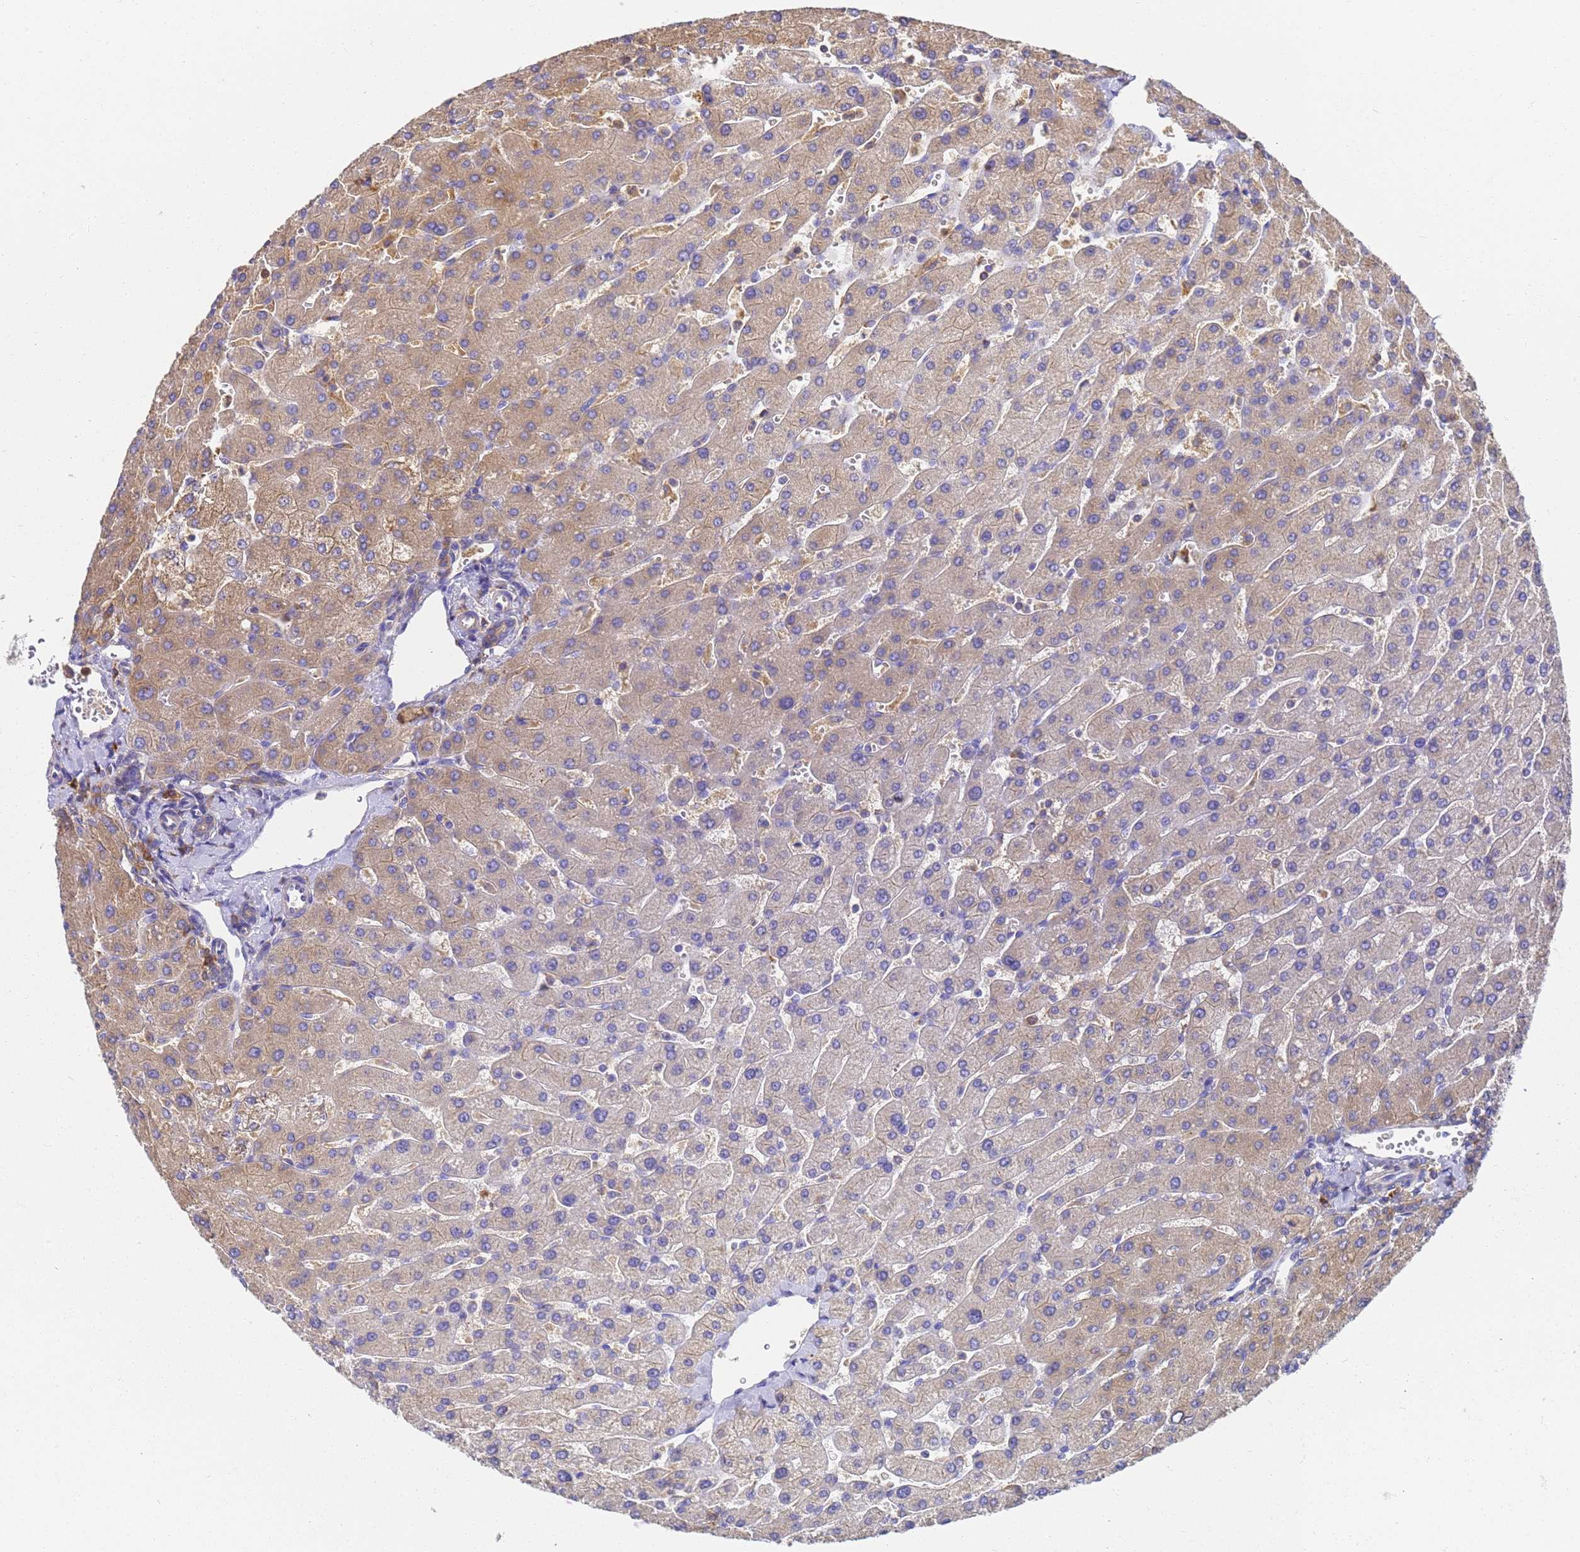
{"staining": {"intensity": "weak", "quantity": ">75%", "location": "cytoplasmic/membranous"}, "tissue": "liver", "cell_type": "Cholangiocytes", "image_type": "normal", "snomed": [{"axis": "morphology", "description": "Normal tissue, NOS"}, {"axis": "topography", "description": "Liver"}], "caption": "A high-resolution micrograph shows immunohistochemistry staining of normal liver, which exhibits weak cytoplasmic/membranous positivity in approximately >75% of cholangiocytes. Immunohistochemistry (ihc) stains the protein in brown and the nuclei are stained blue.", "gene": "NME1", "patient": {"sex": "male", "age": 55}}